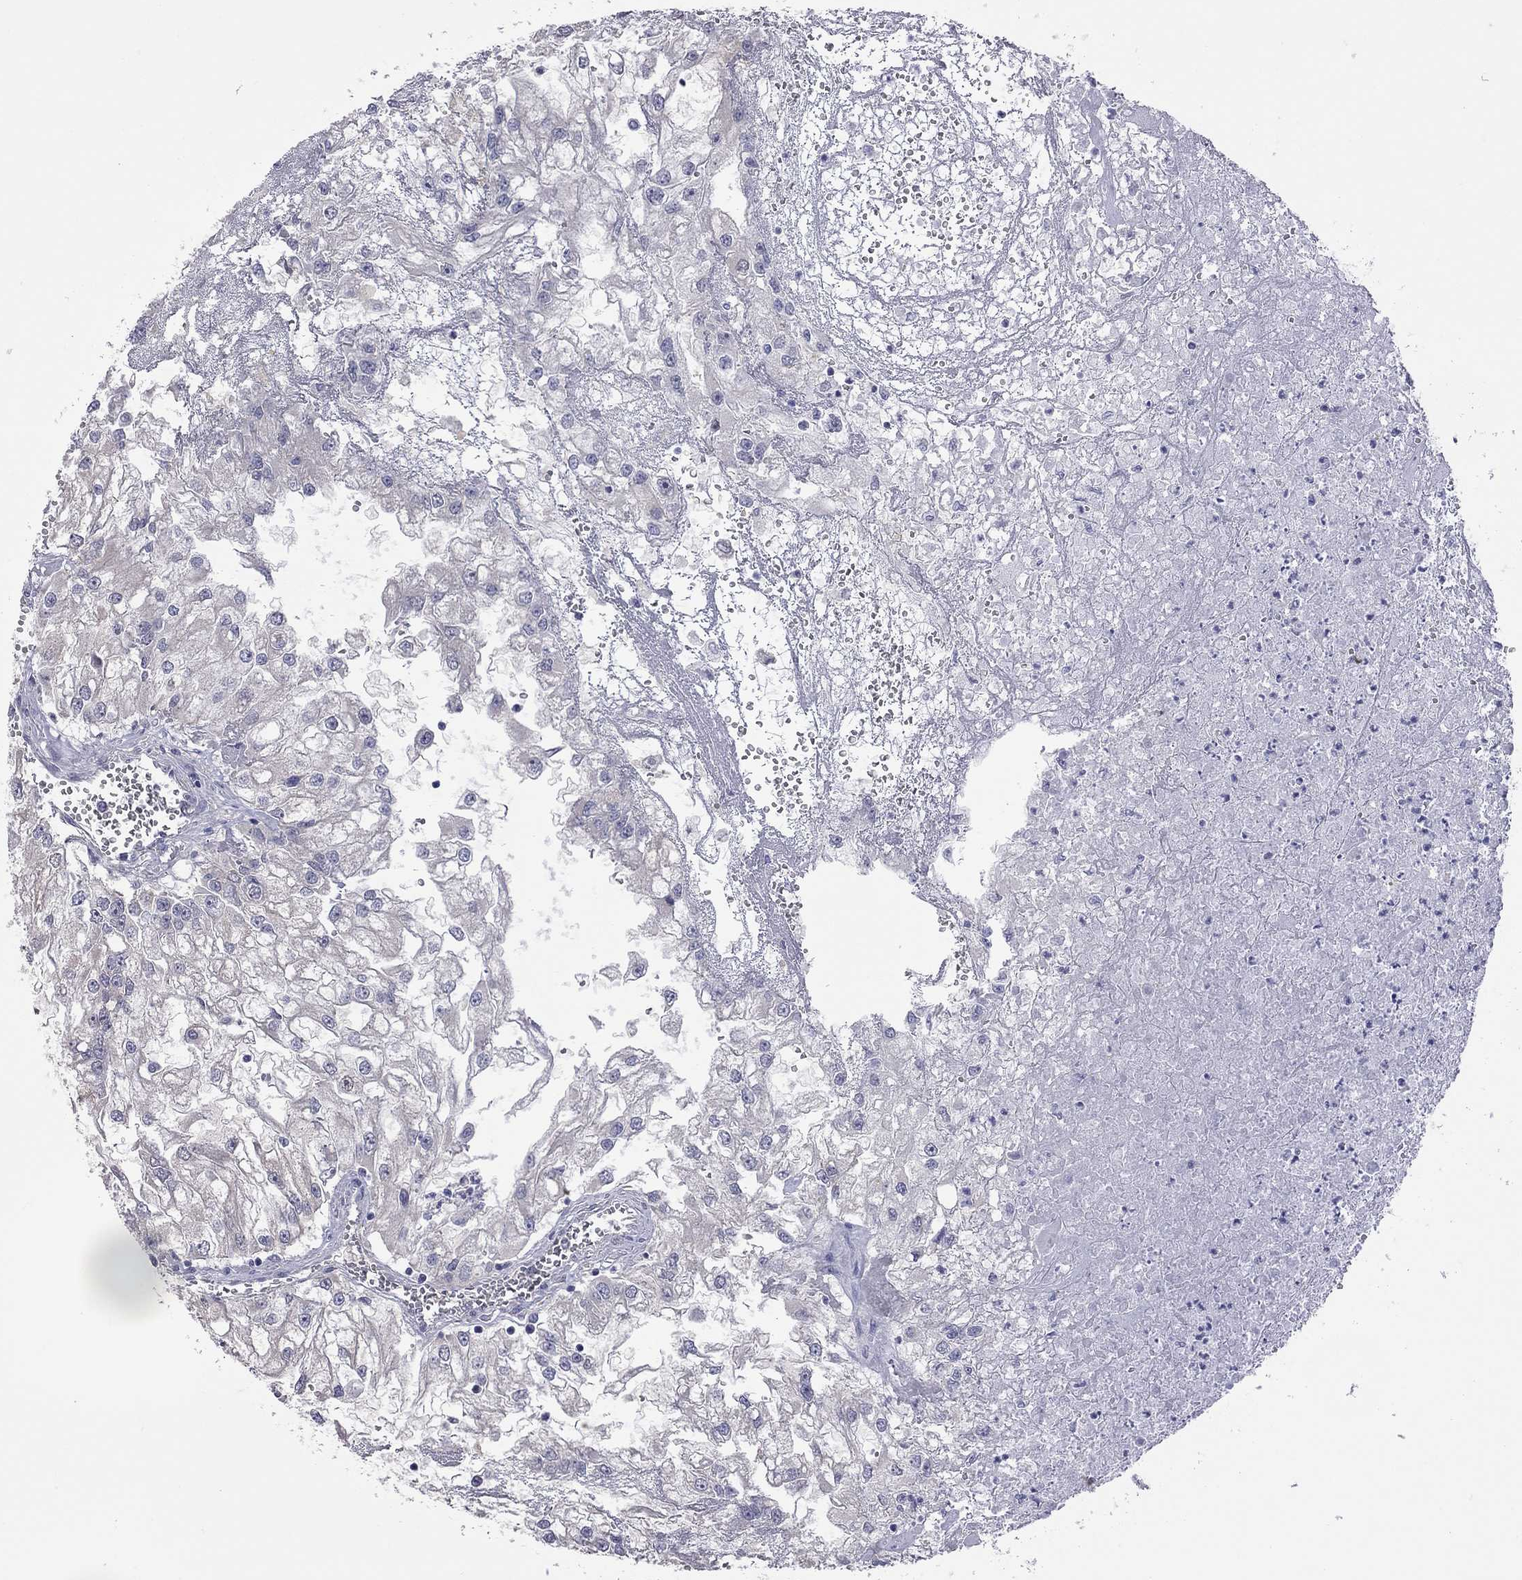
{"staining": {"intensity": "moderate", "quantity": "25%-75%", "location": "cytoplasmic/membranous"}, "tissue": "renal cancer", "cell_type": "Tumor cells", "image_type": "cancer", "snomed": [{"axis": "morphology", "description": "Adenocarcinoma, NOS"}, {"axis": "topography", "description": "Kidney"}], "caption": "Immunohistochemical staining of human renal adenocarcinoma displays medium levels of moderate cytoplasmic/membranous protein expression in approximately 25%-75% of tumor cells.", "gene": "HYLS1", "patient": {"sex": "male", "age": 59}}